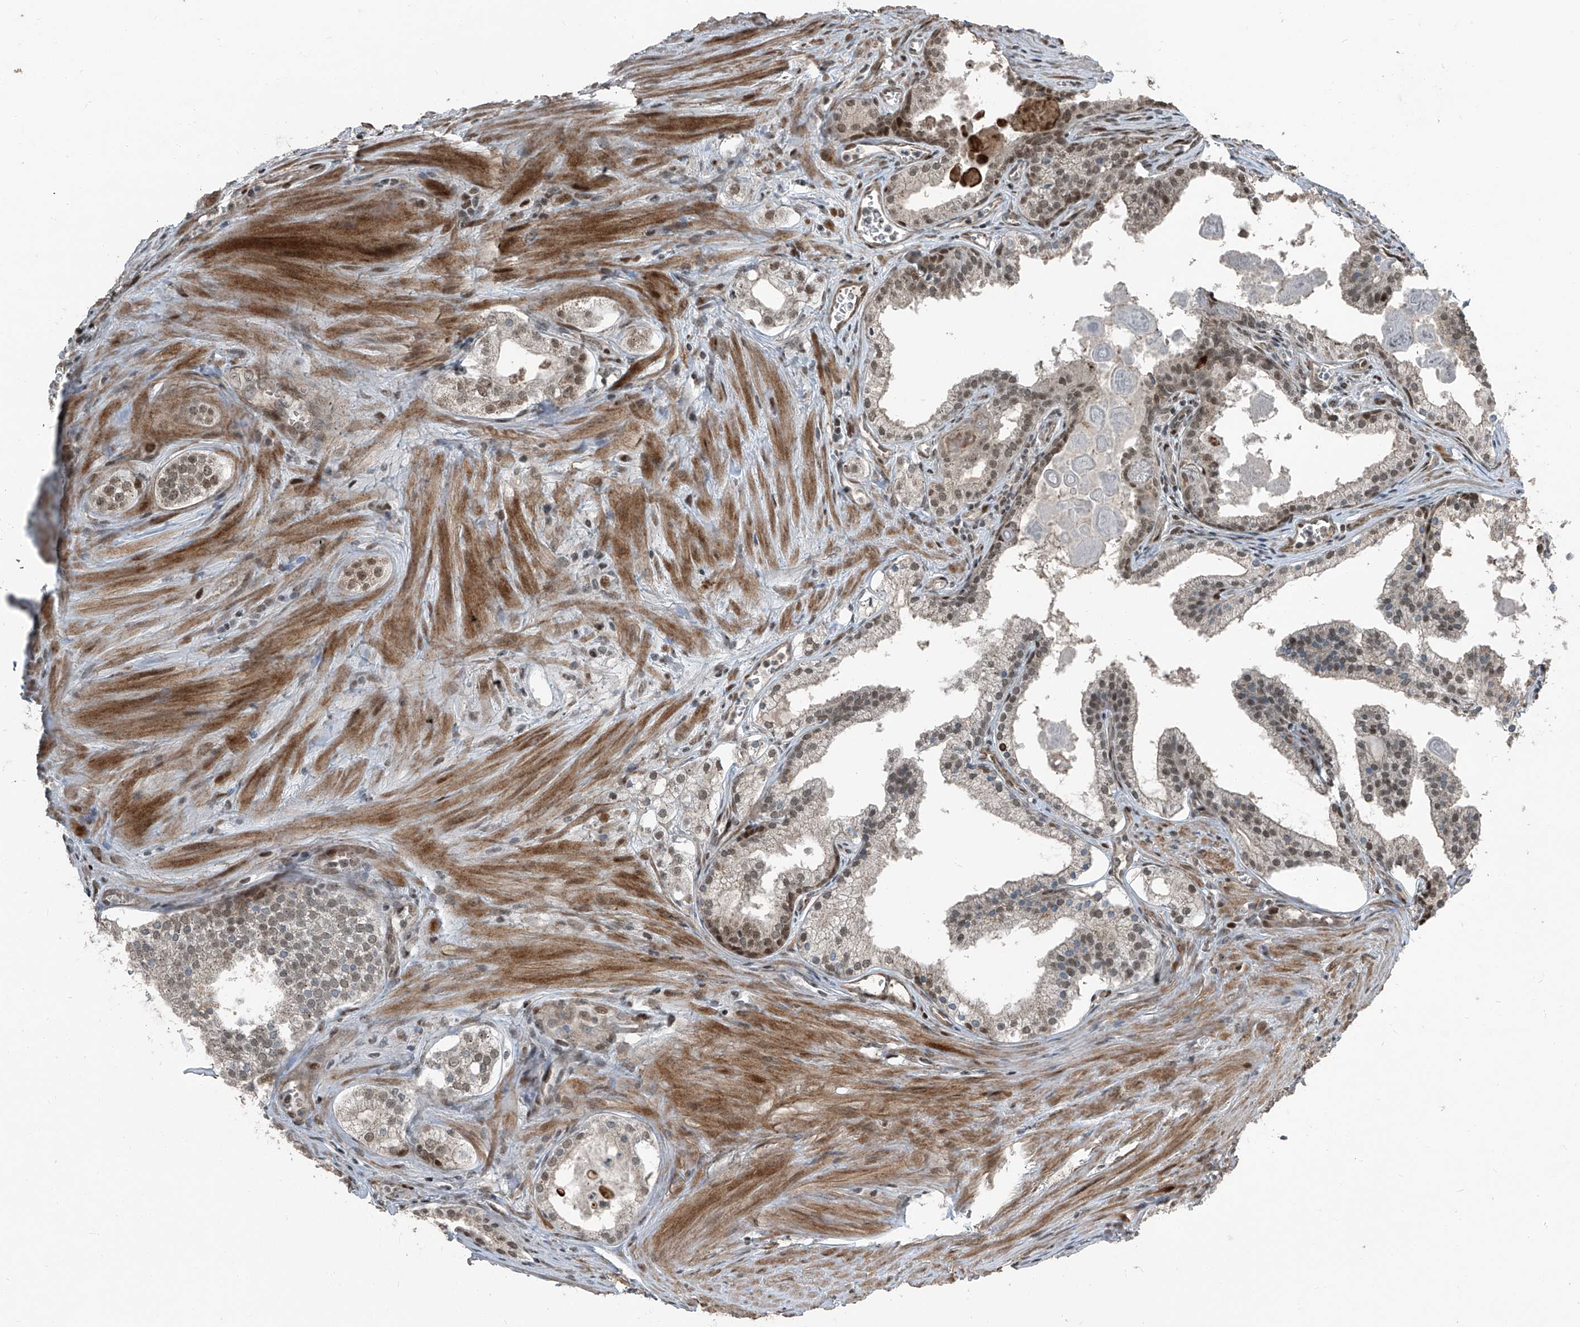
{"staining": {"intensity": "weak", "quantity": ">75%", "location": "nuclear"}, "tissue": "prostate cancer", "cell_type": "Tumor cells", "image_type": "cancer", "snomed": [{"axis": "morphology", "description": "Adenocarcinoma, High grade"}, {"axis": "topography", "description": "Prostate"}], "caption": "High-magnification brightfield microscopy of prostate high-grade adenocarcinoma stained with DAB (brown) and counterstained with hematoxylin (blue). tumor cells exhibit weak nuclear positivity is seen in approximately>75% of cells.", "gene": "ZNF570", "patient": {"sex": "male", "age": 68}}